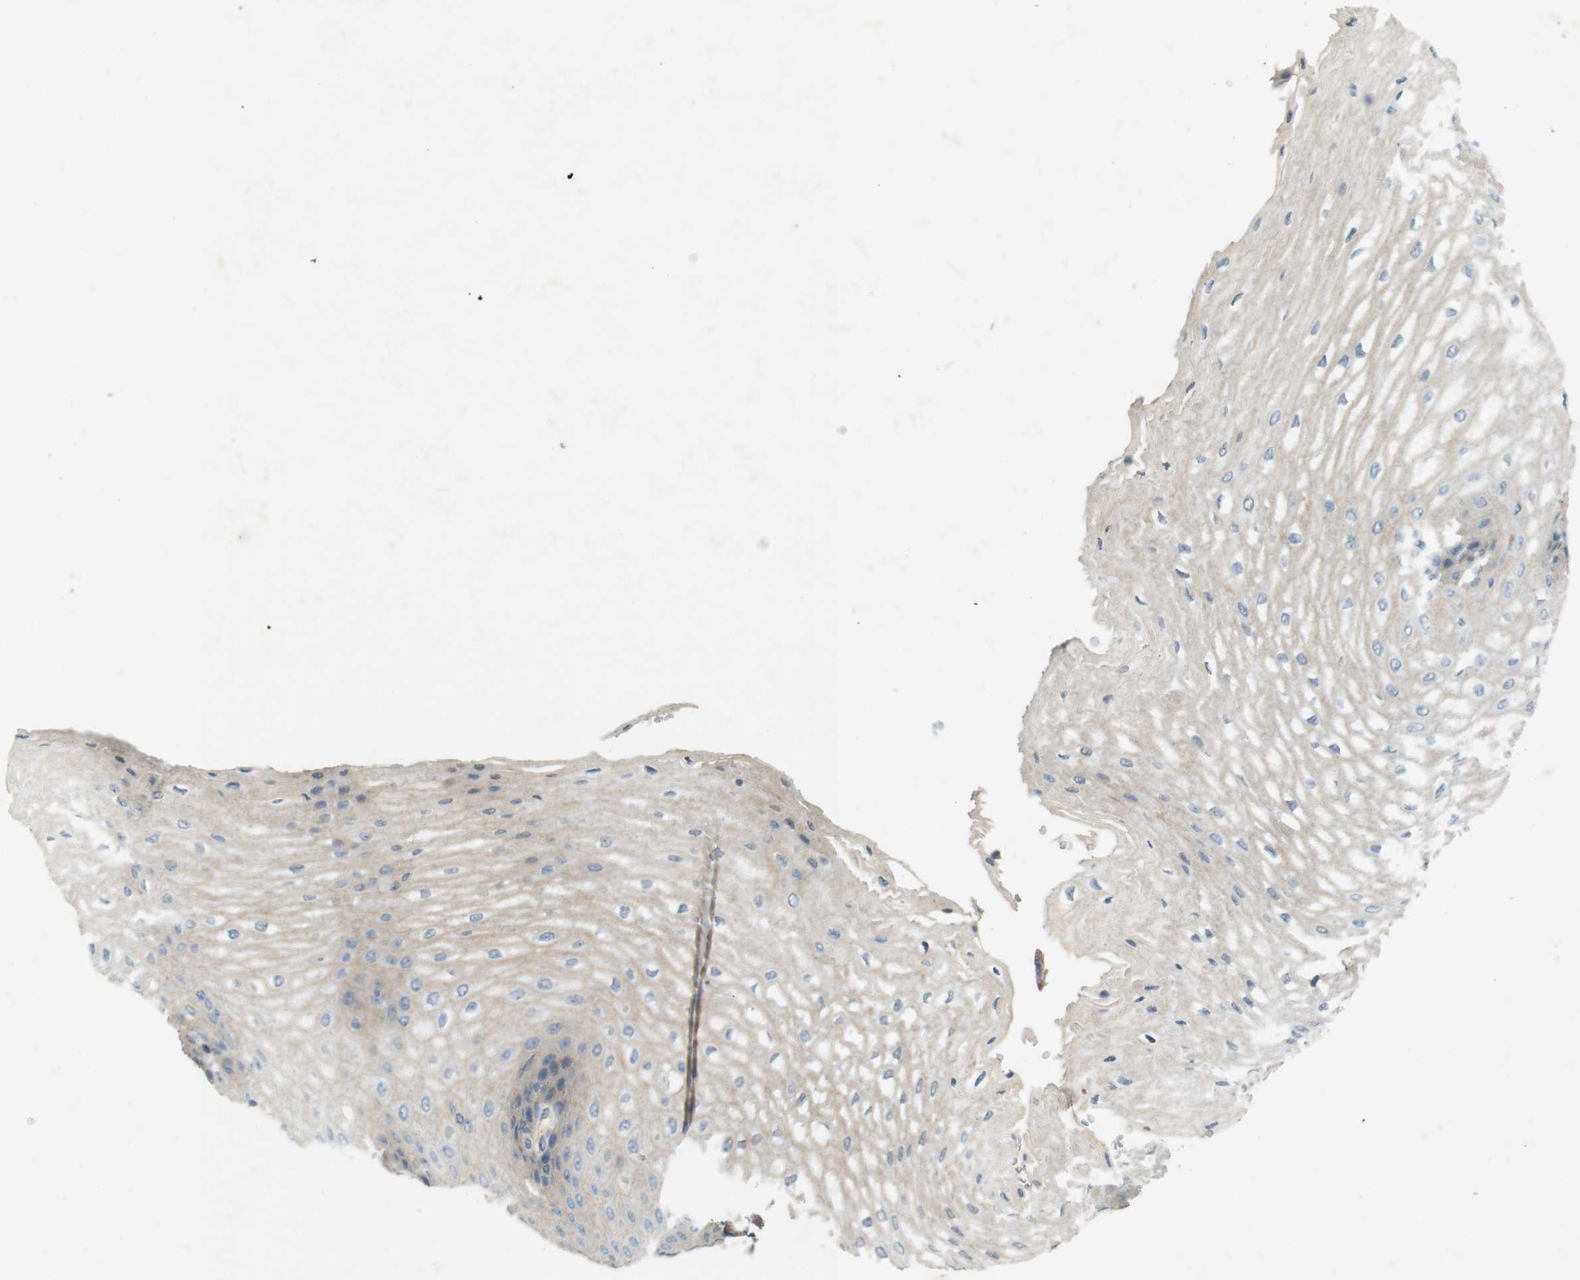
{"staining": {"intensity": "weak", "quantity": ">75%", "location": "cytoplasmic/membranous"}, "tissue": "esophagus", "cell_type": "Squamous epithelial cells", "image_type": "normal", "snomed": [{"axis": "morphology", "description": "Normal tissue, NOS"}, {"axis": "topography", "description": "Esophagus"}], "caption": "Protein expression analysis of benign human esophagus reveals weak cytoplasmic/membranous positivity in about >75% of squamous epithelial cells. The protein is shown in brown color, while the nuclei are stained blue.", "gene": "PVR", "patient": {"sex": "male", "age": 54}}